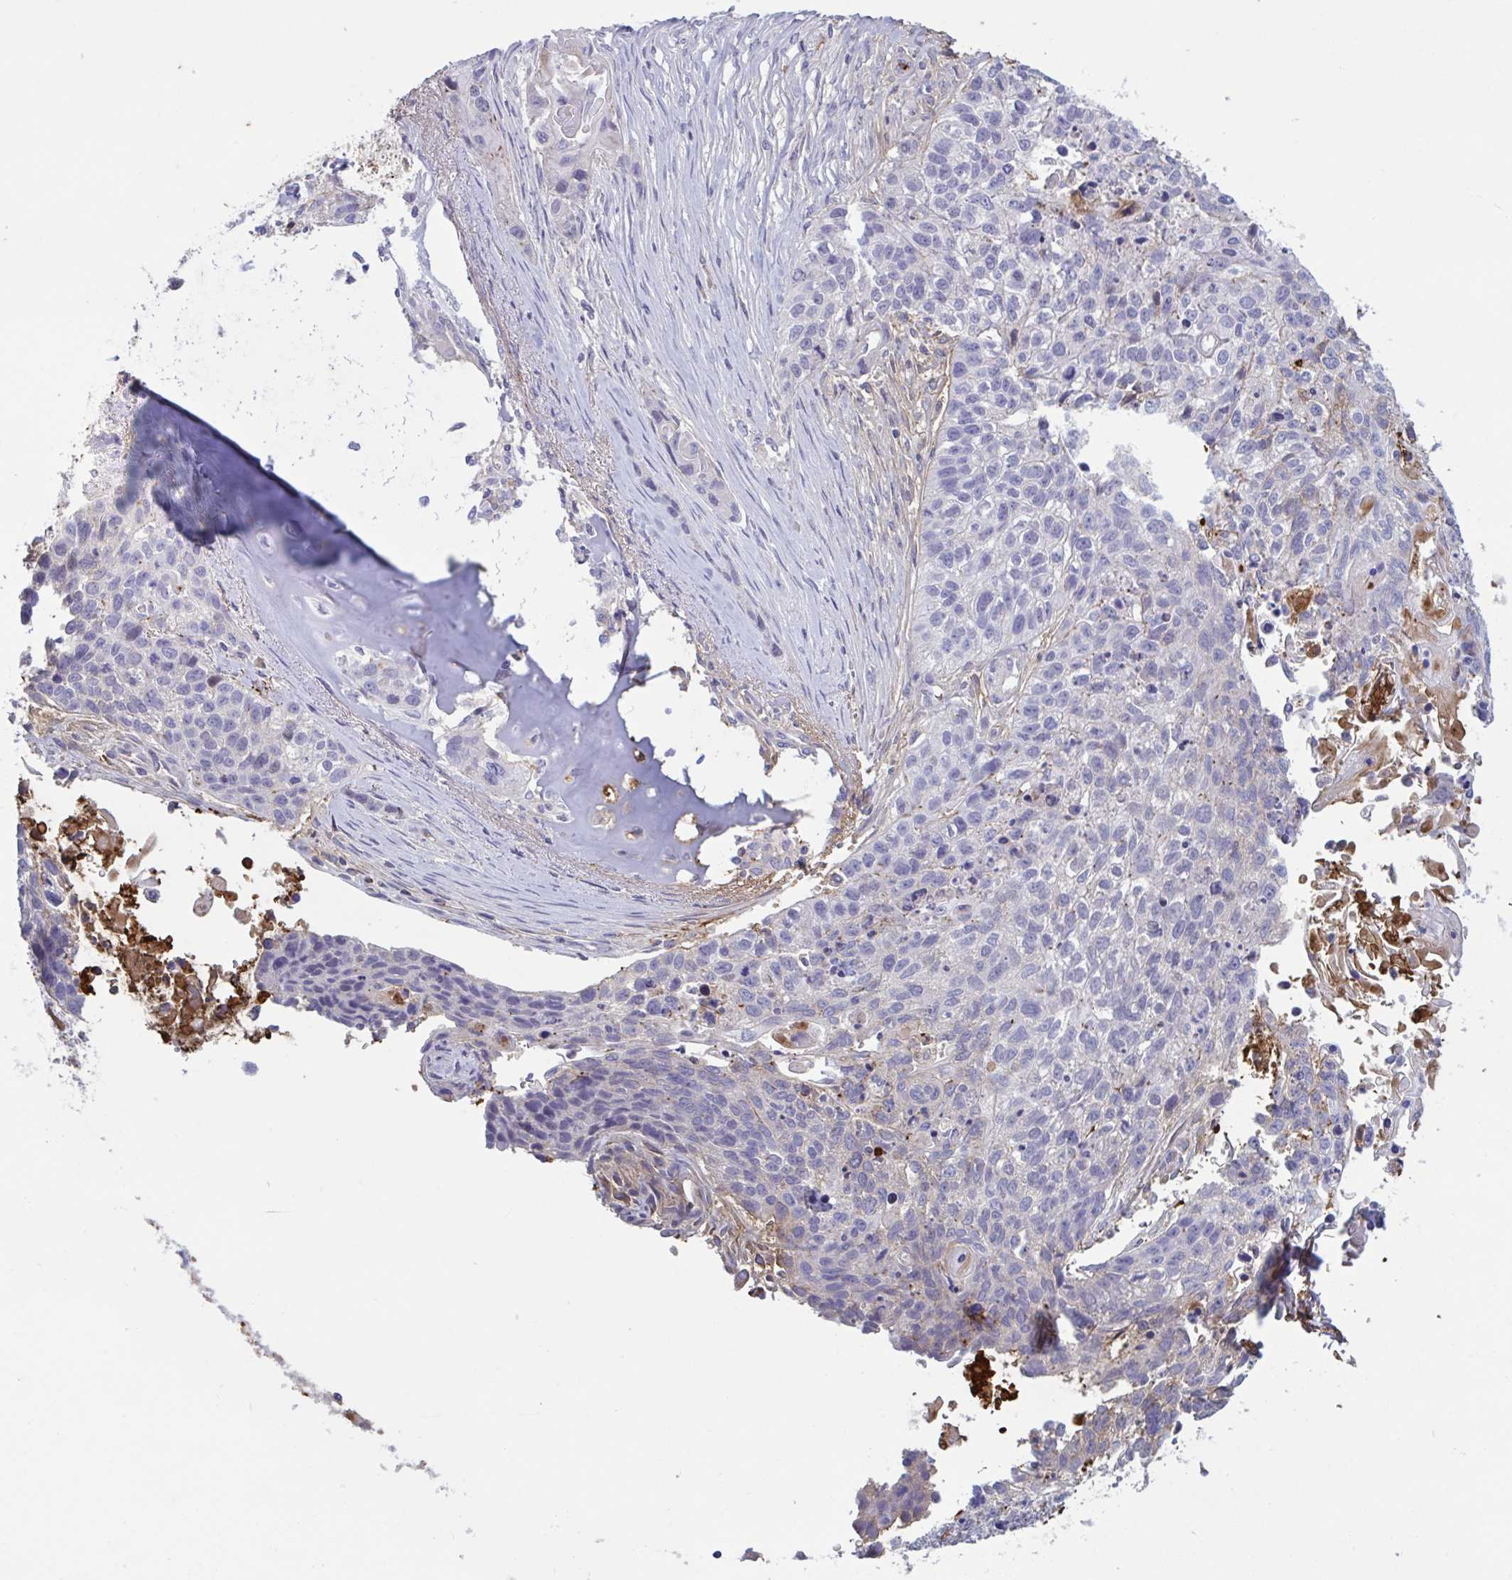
{"staining": {"intensity": "negative", "quantity": "none", "location": "none"}, "tissue": "lung cancer", "cell_type": "Tumor cells", "image_type": "cancer", "snomed": [{"axis": "morphology", "description": "Squamous cell carcinoma, NOS"}, {"axis": "topography", "description": "Lung"}], "caption": "This histopathology image is of lung cancer stained with immunohistochemistry (IHC) to label a protein in brown with the nuclei are counter-stained blue. There is no positivity in tumor cells. The staining was performed using DAB to visualize the protein expression in brown, while the nuclei were stained in blue with hematoxylin (Magnification: 20x).", "gene": "IL1R1", "patient": {"sex": "male", "age": 74}}